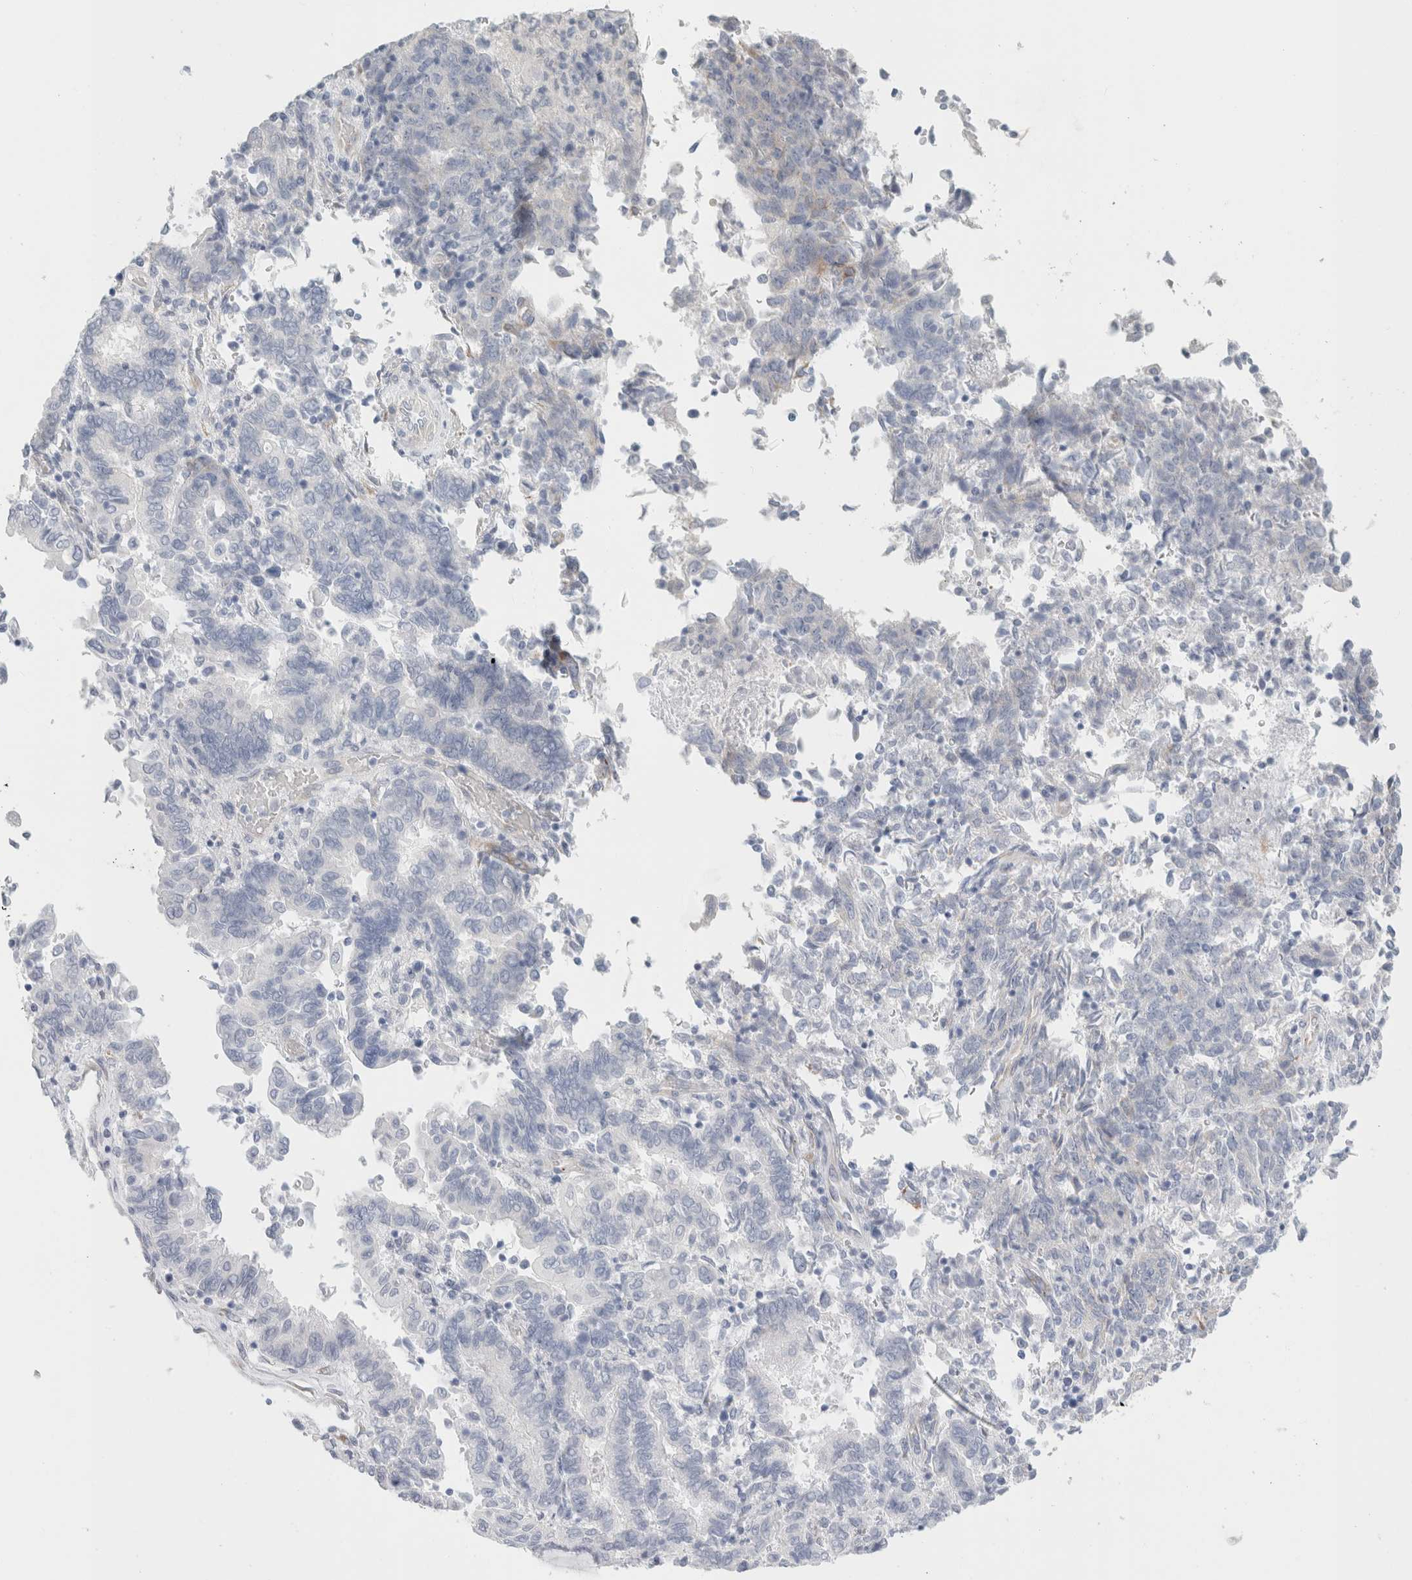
{"staining": {"intensity": "negative", "quantity": "none", "location": "none"}, "tissue": "endometrial cancer", "cell_type": "Tumor cells", "image_type": "cancer", "snomed": [{"axis": "morphology", "description": "Adenocarcinoma, NOS"}, {"axis": "topography", "description": "Endometrium"}], "caption": "Immunohistochemistry of human endometrial cancer (adenocarcinoma) reveals no positivity in tumor cells.", "gene": "RTN4", "patient": {"sex": "female", "age": 80}}